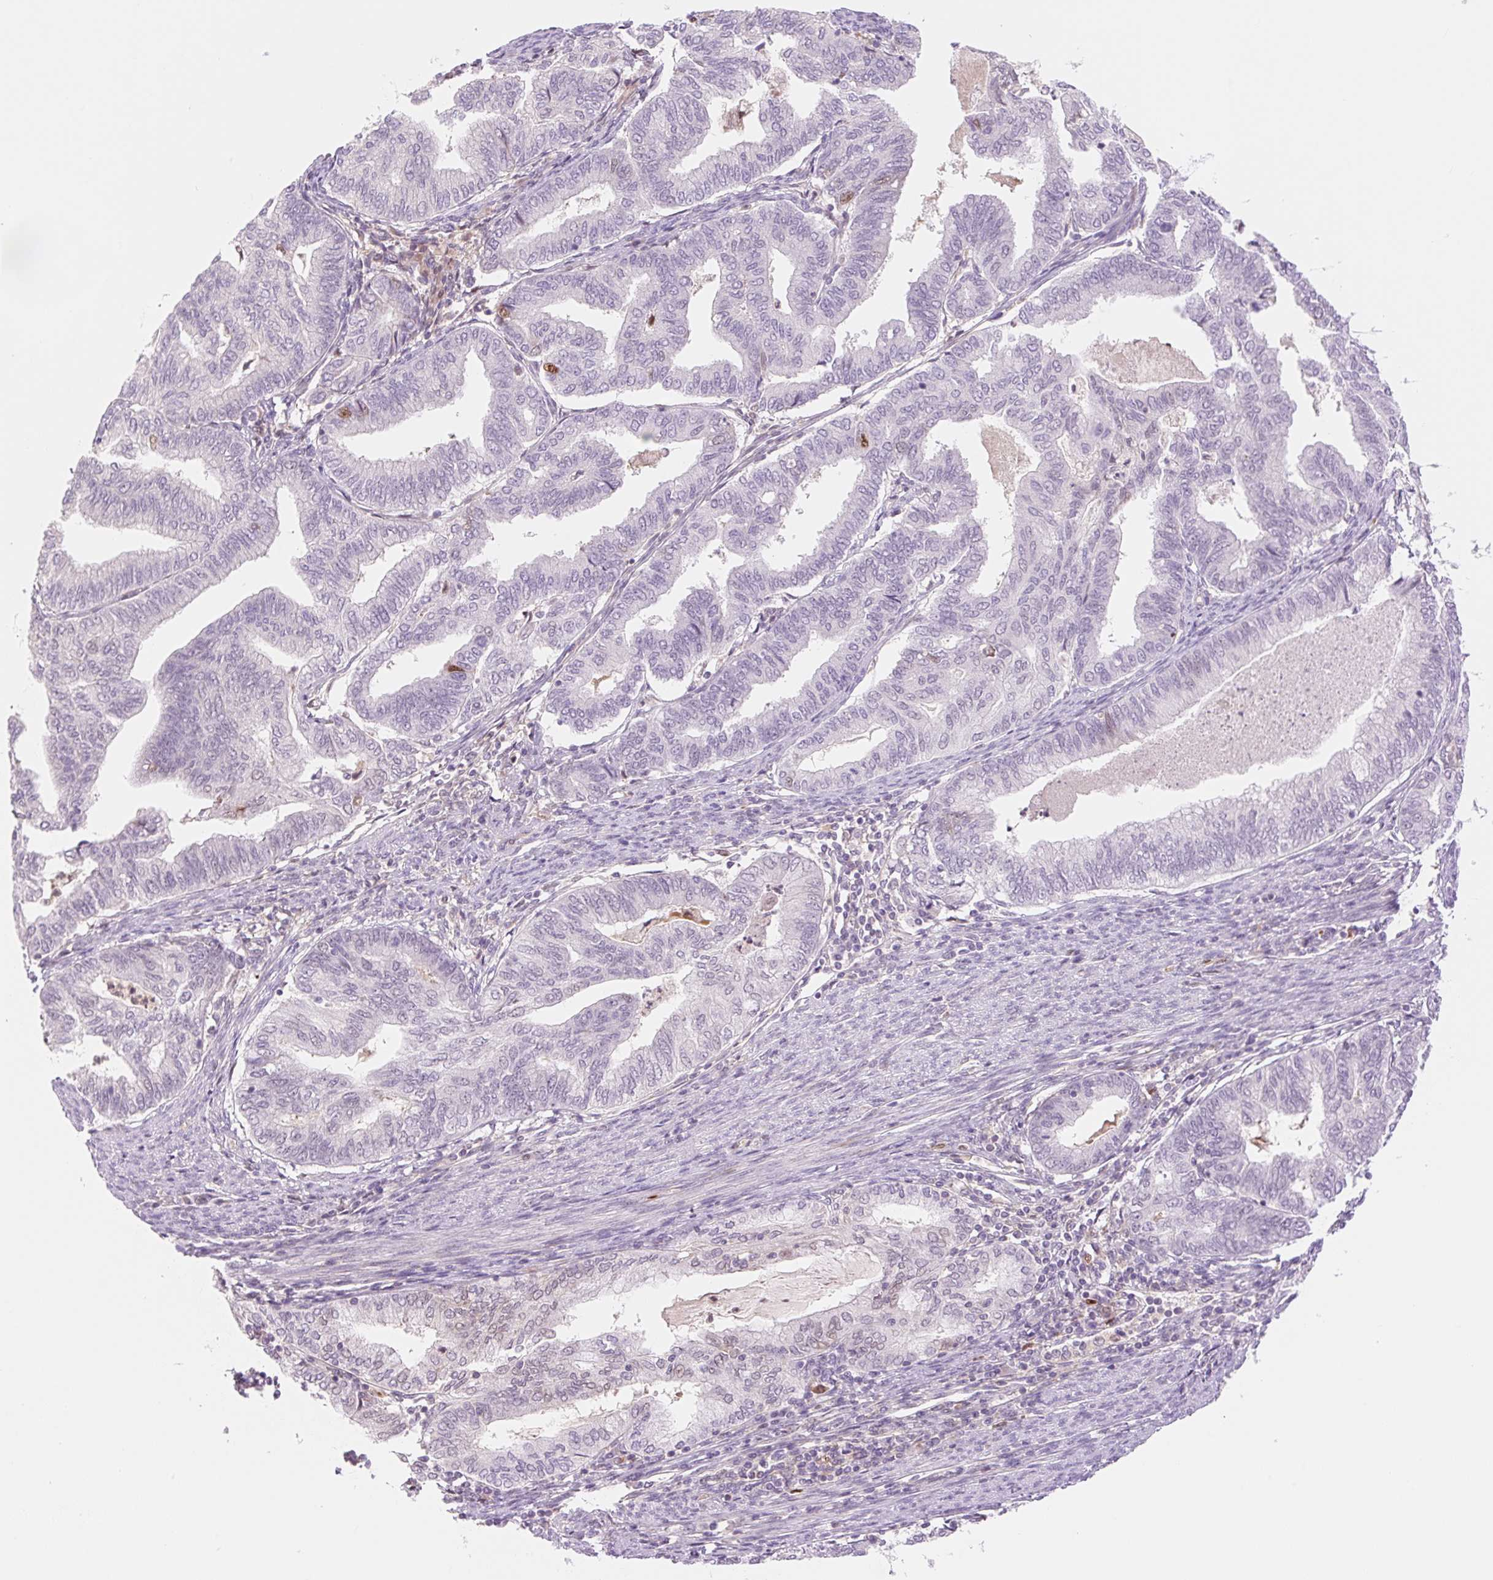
{"staining": {"intensity": "negative", "quantity": "none", "location": "none"}, "tissue": "endometrial cancer", "cell_type": "Tumor cells", "image_type": "cancer", "snomed": [{"axis": "morphology", "description": "Adenocarcinoma, NOS"}, {"axis": "topography", "description": "Endometrium"}], "caption": "Immunohistochemistry photomicrograph of human endometrial cancer stained for a protein (brown), which exhibits no staining in tumor cells.", "gene": "HEBP1", "patient": {"sex": "female", "age": 79}}